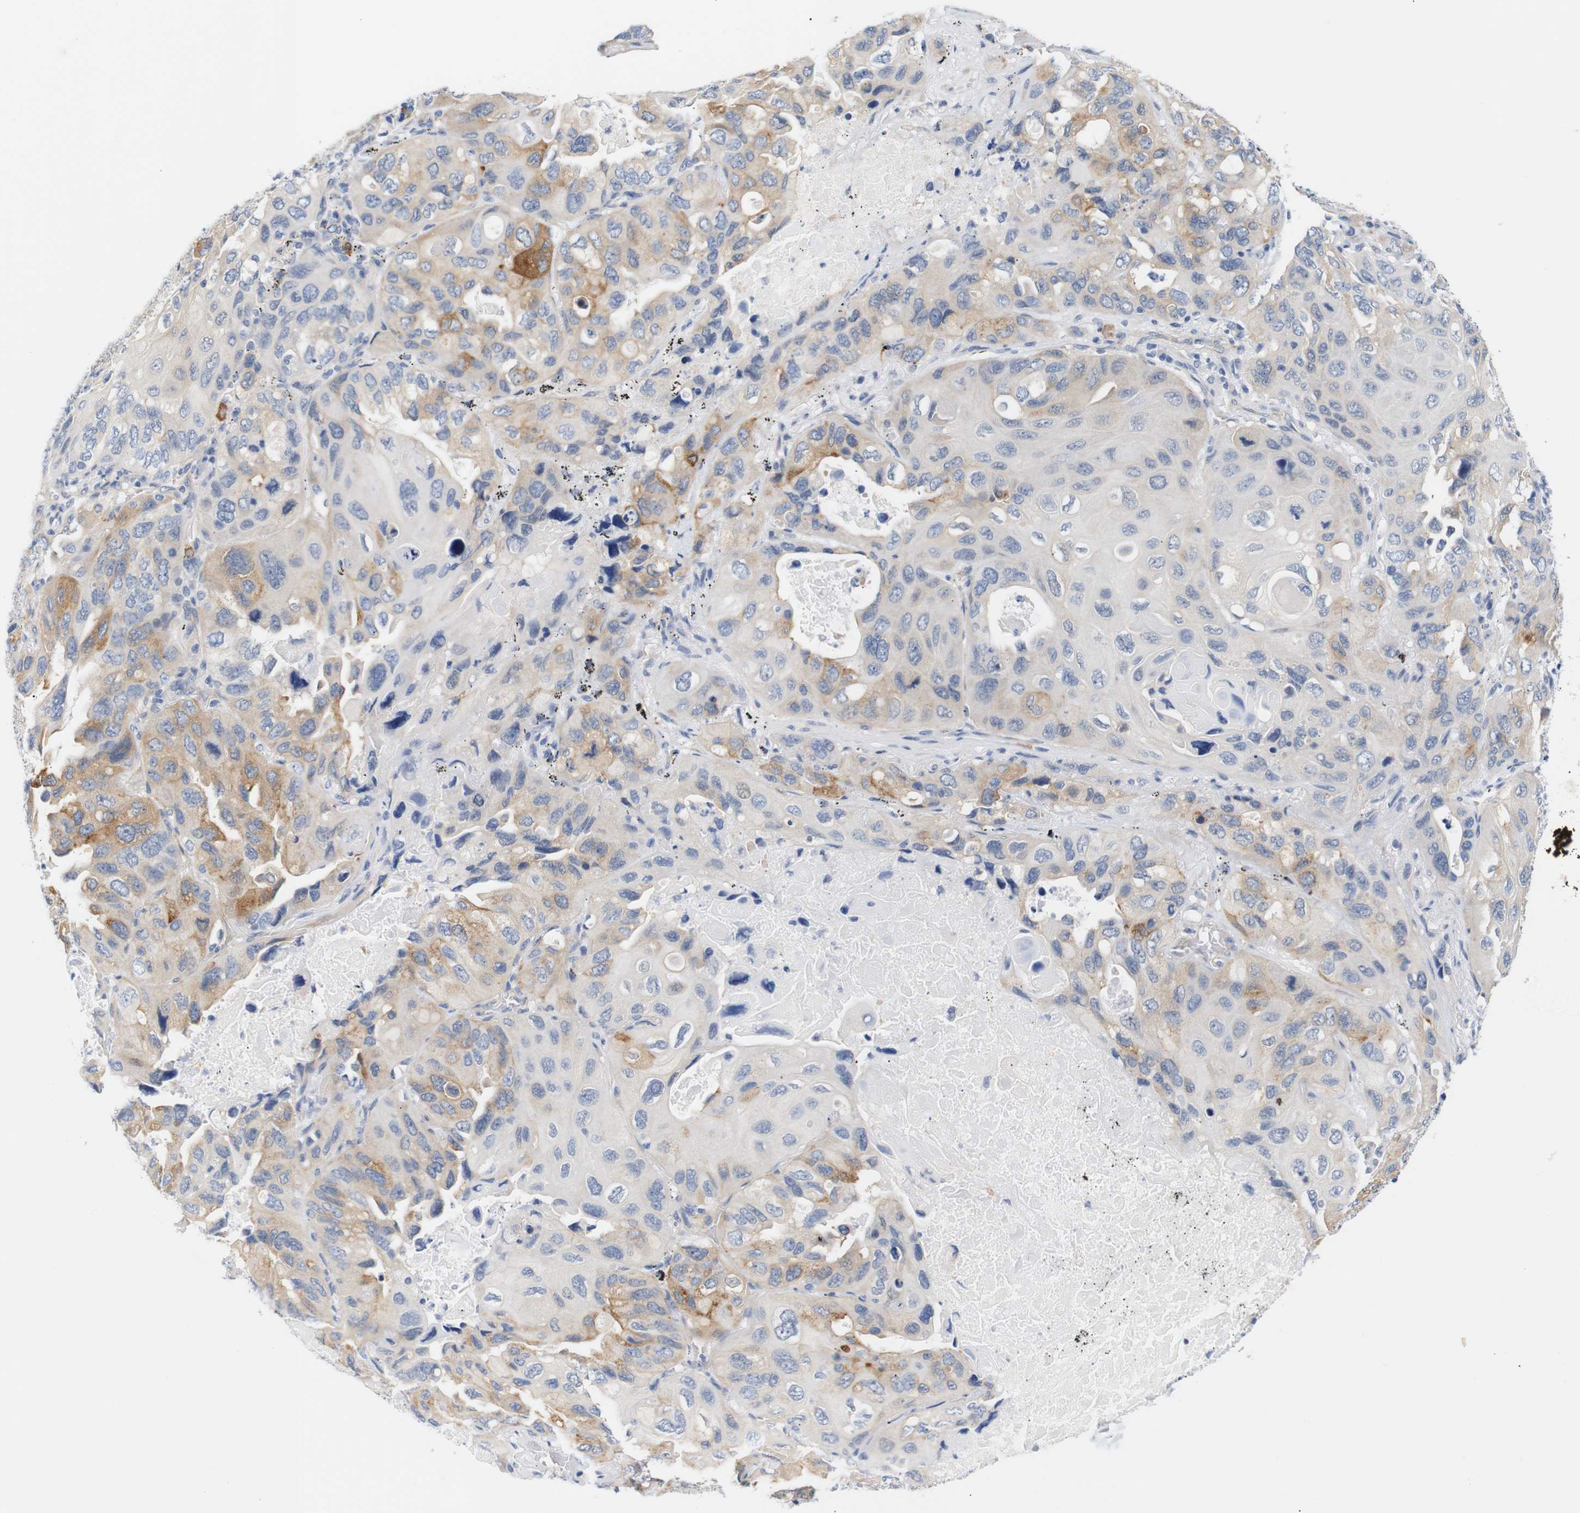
{"staining": {"intensity": "moderate", "quantity": "25%-75%", "location": "cytoplasmic/membranous"}, "tissue": "lung cancer", "cell_type": "Tumor cells", "image_type": "cancer", "snomed": [{"axis": "morphology", "description": "Squamous cell carcinoma, NOS"}, {"axis": "topography", "description": "Lung"}], "caption": "Immunohistochemistry (DAB (3,3'-diaminobenzidine)) staining of squamous cell carcinoma (lung) exhibits moderate cytoplasmic/membranous protein expression in about 25%-75% of tumor cells. The protein of interest is stained brown, and the nuclei are stained in blue (DAB (3,3'-diaminobenzidine) IHC with brightfield microscopy, high magnification).", "gene": "STMN3", "patient": {"sex": "female", "age": 73}}